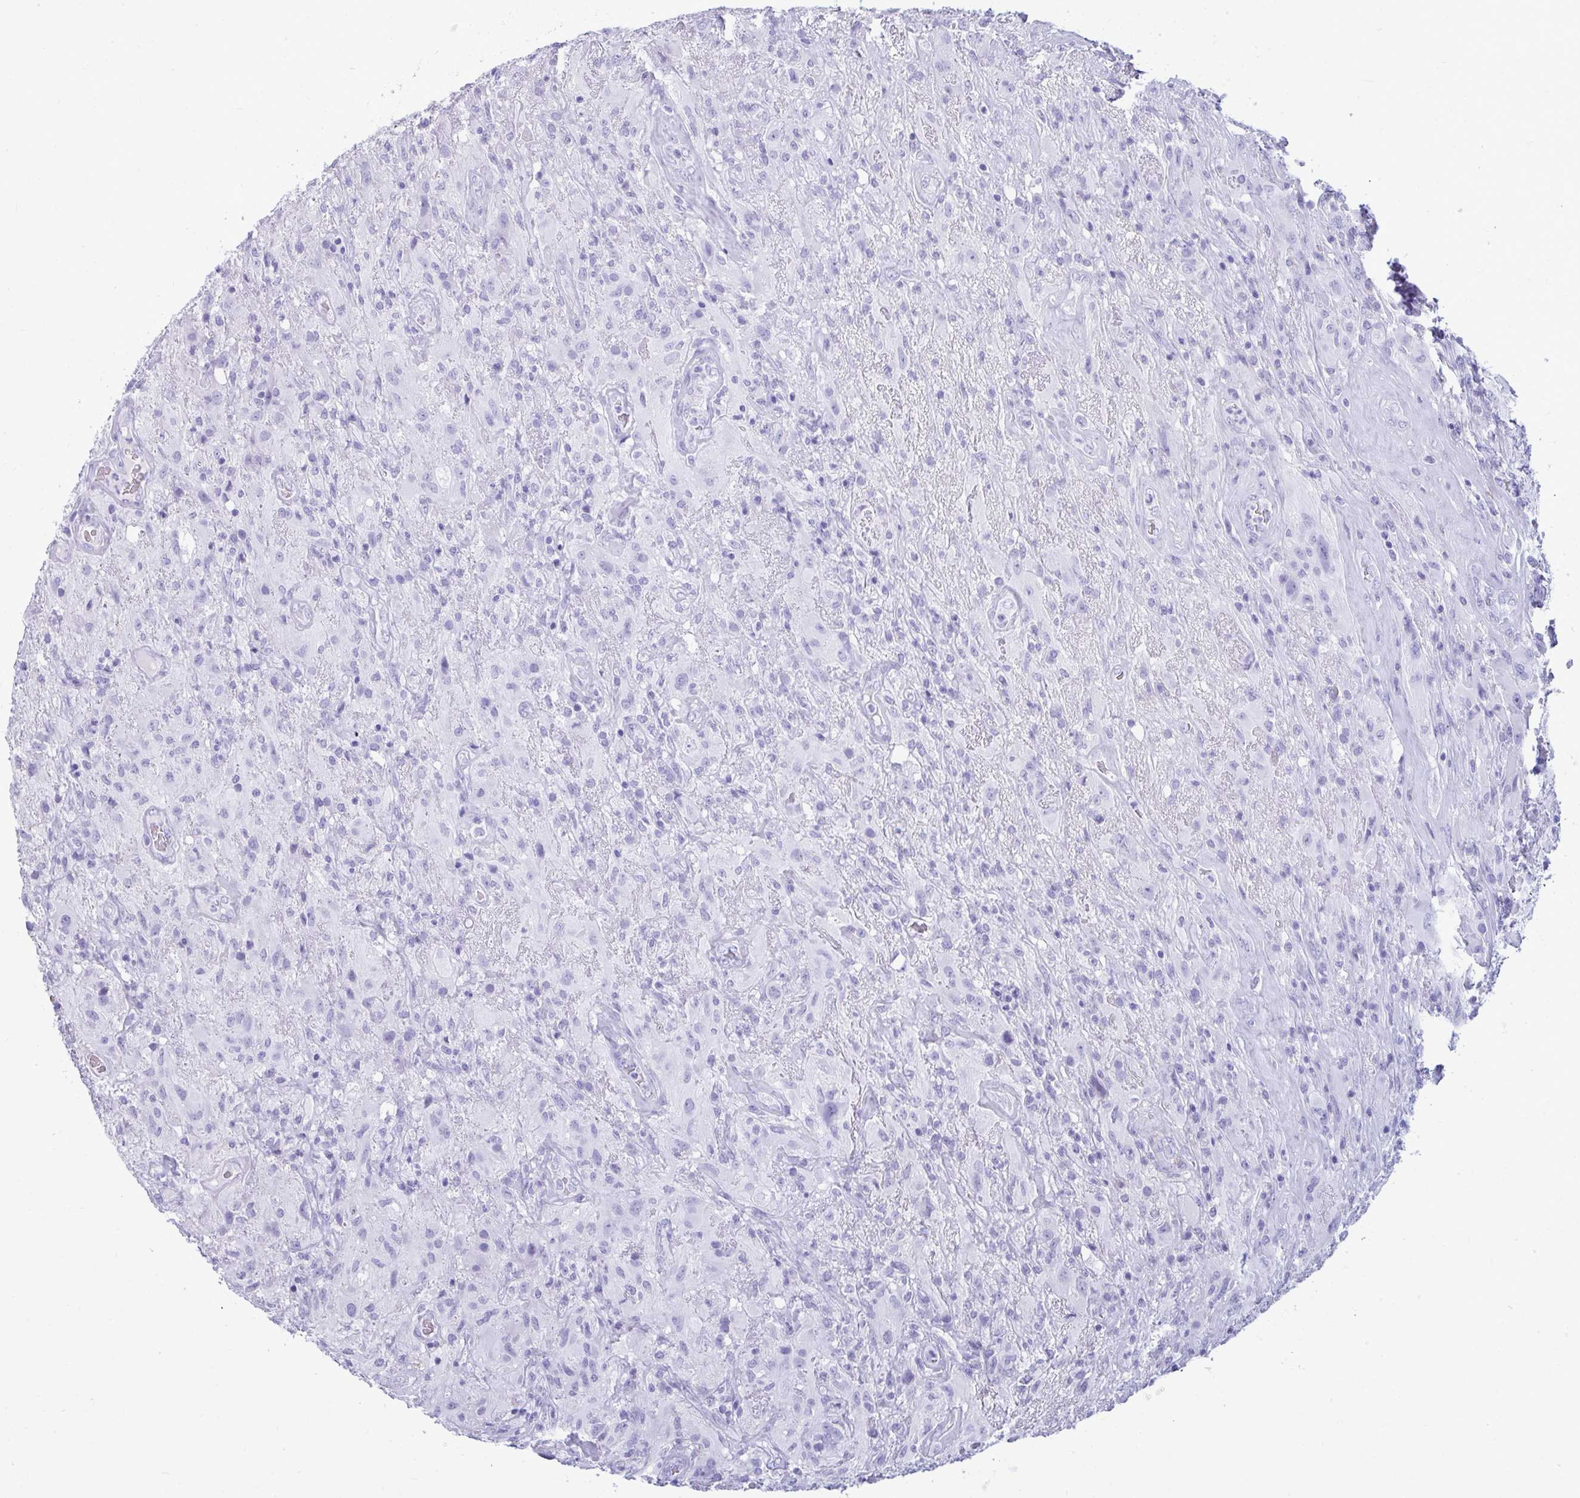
{"staining": {"intensity": "negative", "quantity": "none", "location": "none"}, "tissue": "glioma", "cell_type": "Tumor cells", "image_type": "cancer", "snomed": [{"axis": "morphology", "description": "Glioma, malignant, High grade"}, {"axis": "topography", "description": "Brain"}], "caption": "Immunohistochemistry micrograph of neoplastic tissue: malignant glioma (high-grade) stained with DAB reveals no significant protein staining in tumor cells.", "gene": "ANKRD60", "patient": {"sex": "male", "age": 46}}